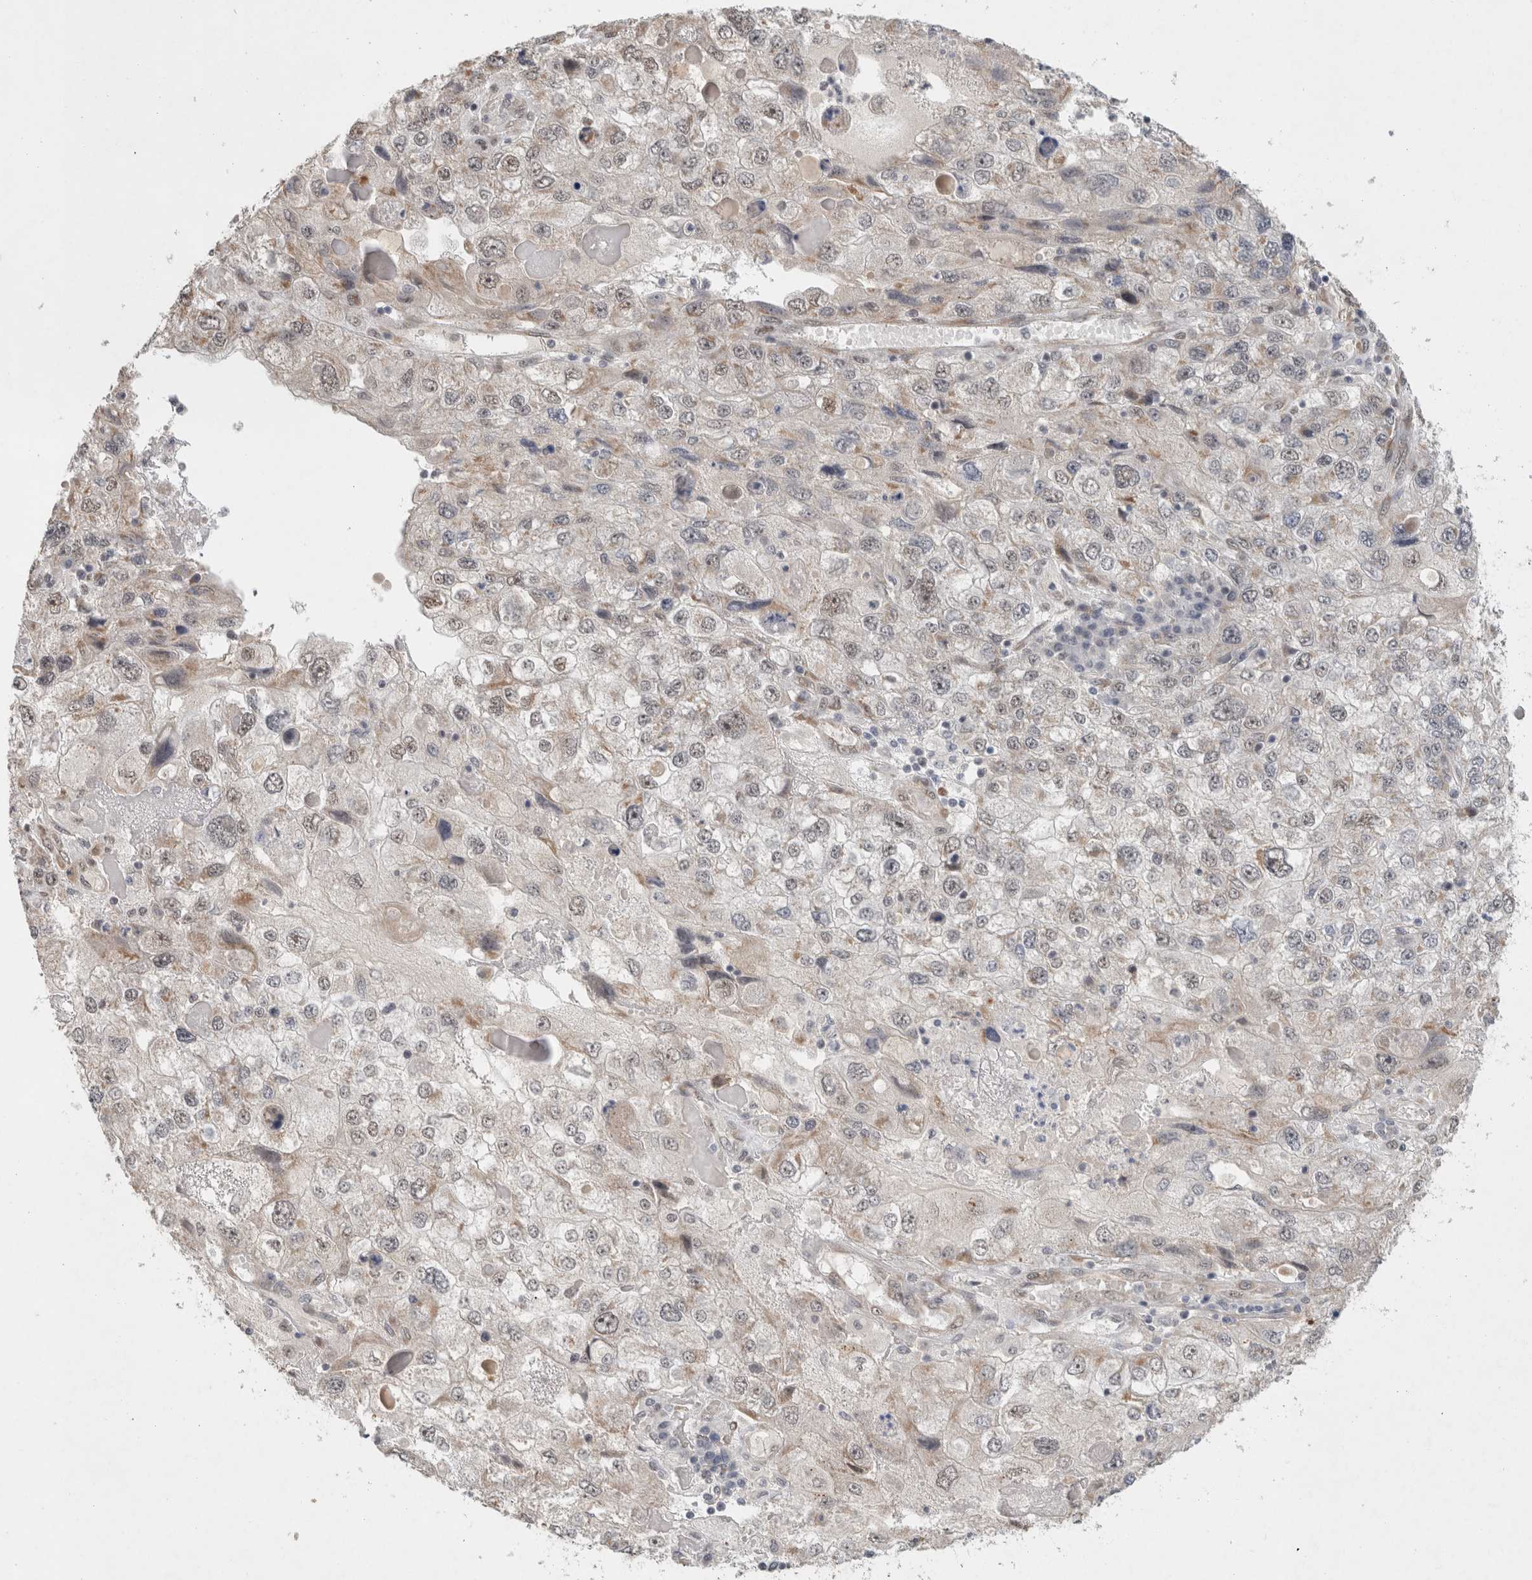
{"staining": {"intensity": "moderate", "quantity": ">75%", "location": "nuclear"}, "tissue": "endometrial cancer", "cell_type": "Tumor cells", "image_type": "cancer", "snomed": [{"axis": "morphology", "description": "Adenocarcinoma, NOS"}, {"axis": "topography", "description": "Endometrium"}], "caption": "A medium amount of moderate nuclear positivity is identified in about >75% of tumor cells in endometrial cancer tissue.", "gene": "DDX42", "patient": {"sex": "female", "age": 49}}